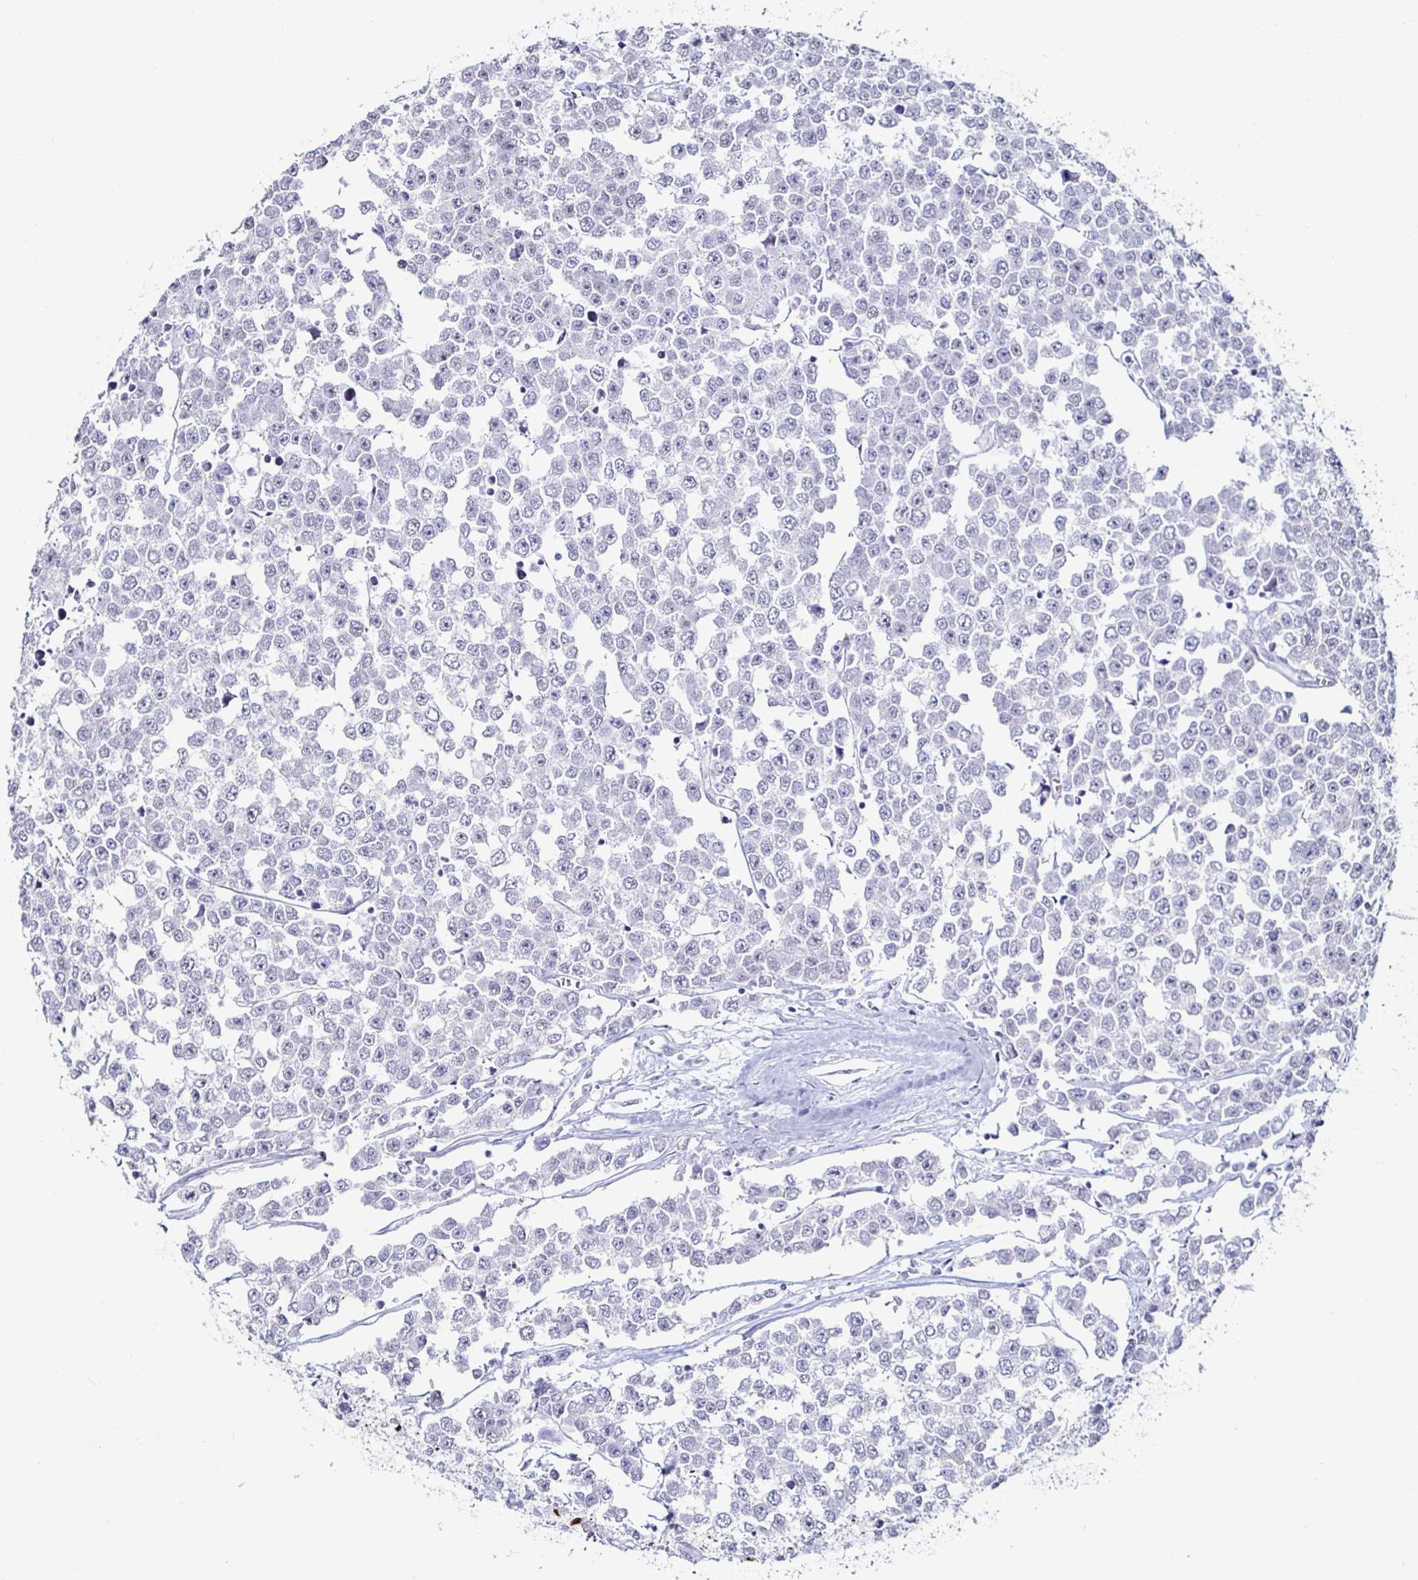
{"staining": {"intensity": "moderate", "quantity": "25%-75%", "location": "nuclear"}, "tissue": "testis cancer", "cell_type": "Tumor cells", "image_type": "cancer", "snomed": [{"axis": "morphology", "description": "Seminoma, NOS"}, {"axis": "morphology", "description": "Carcinoma, Embryonal, NOS"}, {"axis": "topography", "description": "Testis"}], "caption": "Seminoma (testis) tissue shows moderate nuclear positivity in approximately 25%-75% of tumor cells, visualized by immunohistochemistry.", "gene": "DDX39B", "patient": {"sex": "male", "age": 52}}